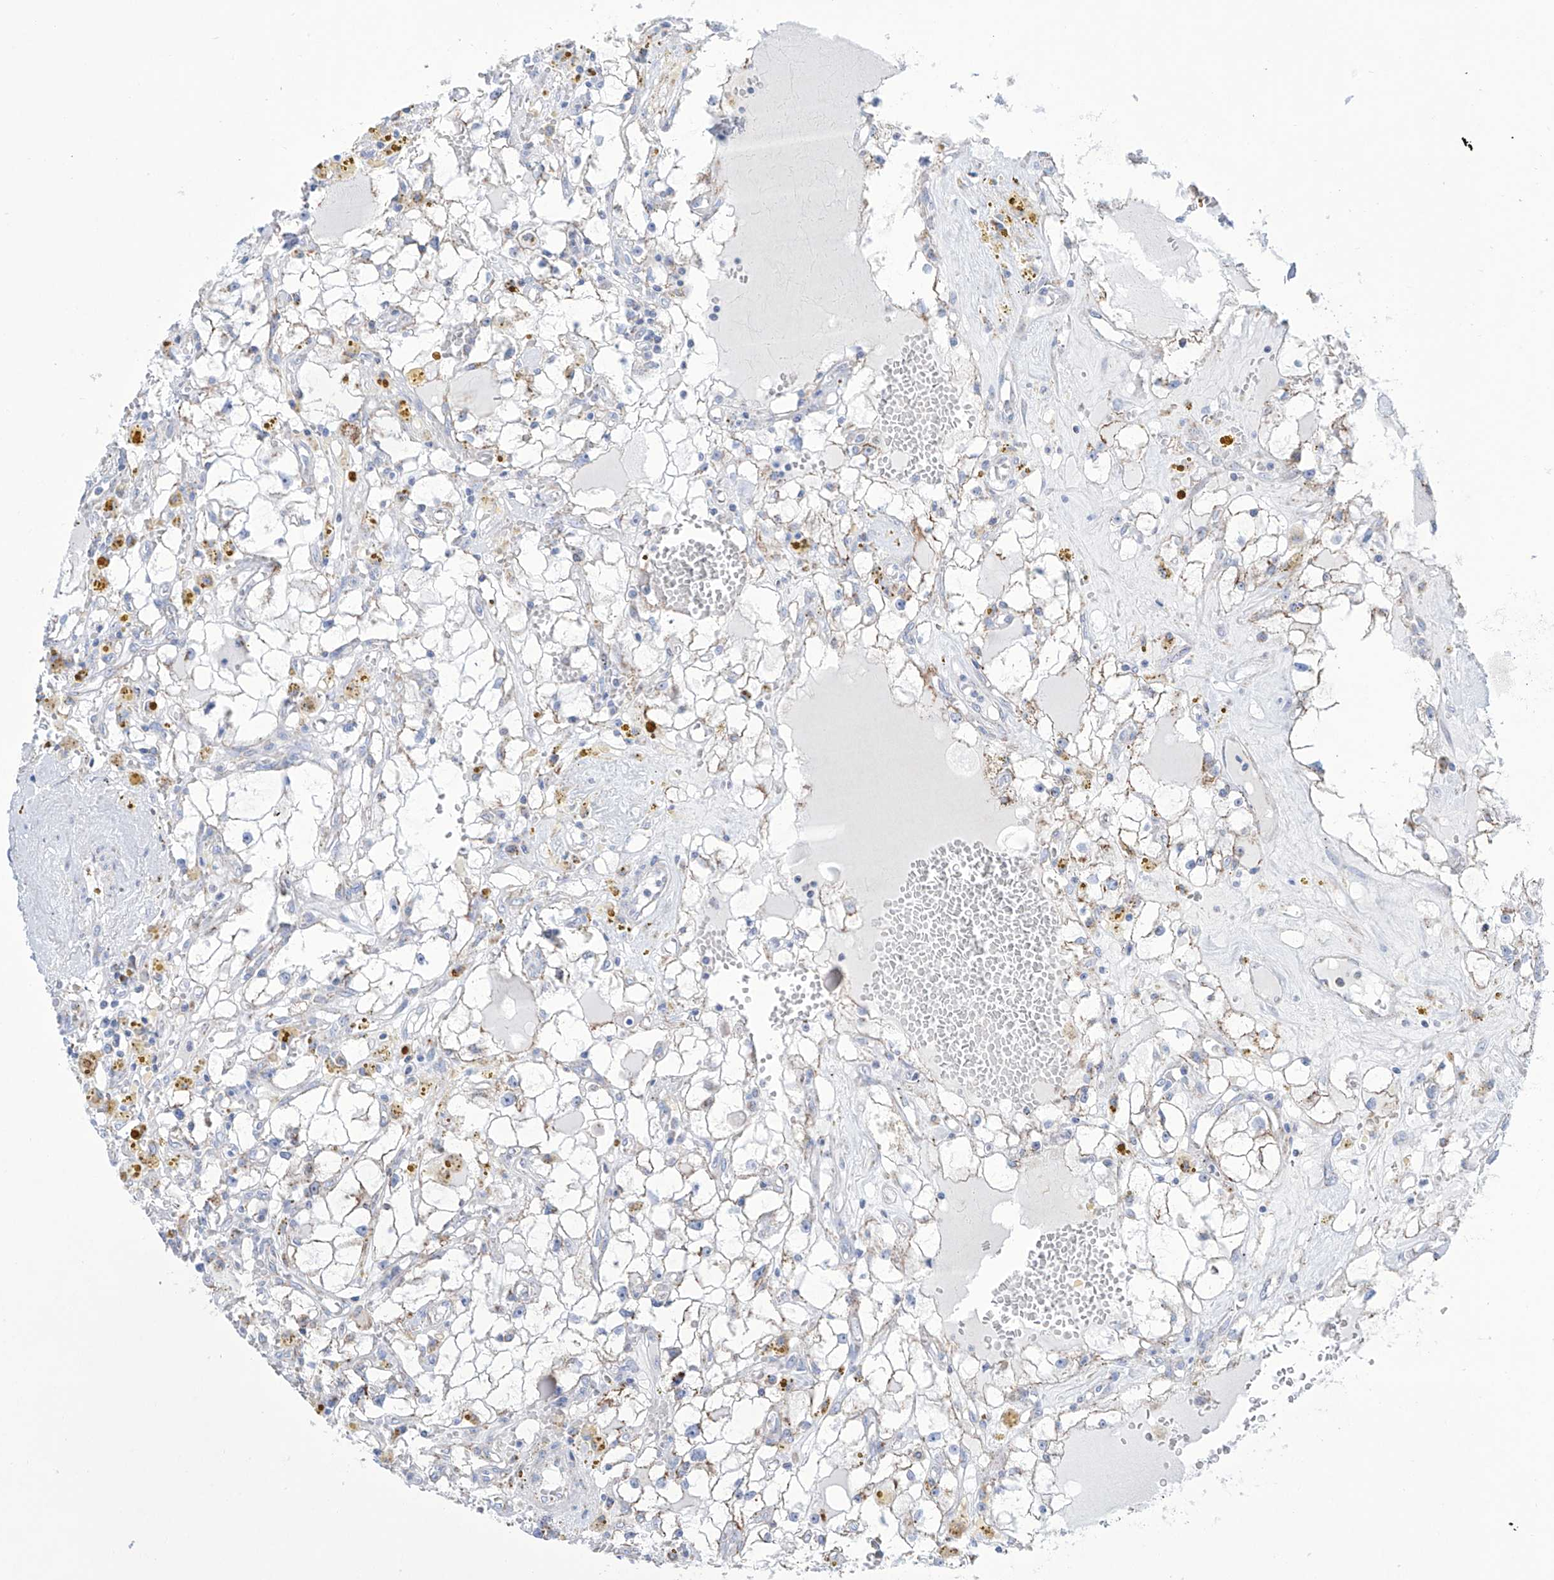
{"staining": {"intensity": "strong", "quantity": "25%-75%", "location": "cytoplasmic/membranous"}, "tissue": "renal cancer", "cell_type": "Tumor cells", "image_type": "cancer", "snomed": [{"axis": "morphology", "description": "Adenocarcinoma, NOS"}, {"axis": "topography", "description": "Kidney"}], "caption": "Approximately 25%-75% of tumor cells in renal cancer (adenocarcinoma) exhibit strong cytoplasmic/membranous protein staining as visualized by brown immunohistochemical staining.", "gene": "ALDH6A1", "patient": {"sex": "male", "age": 56}}